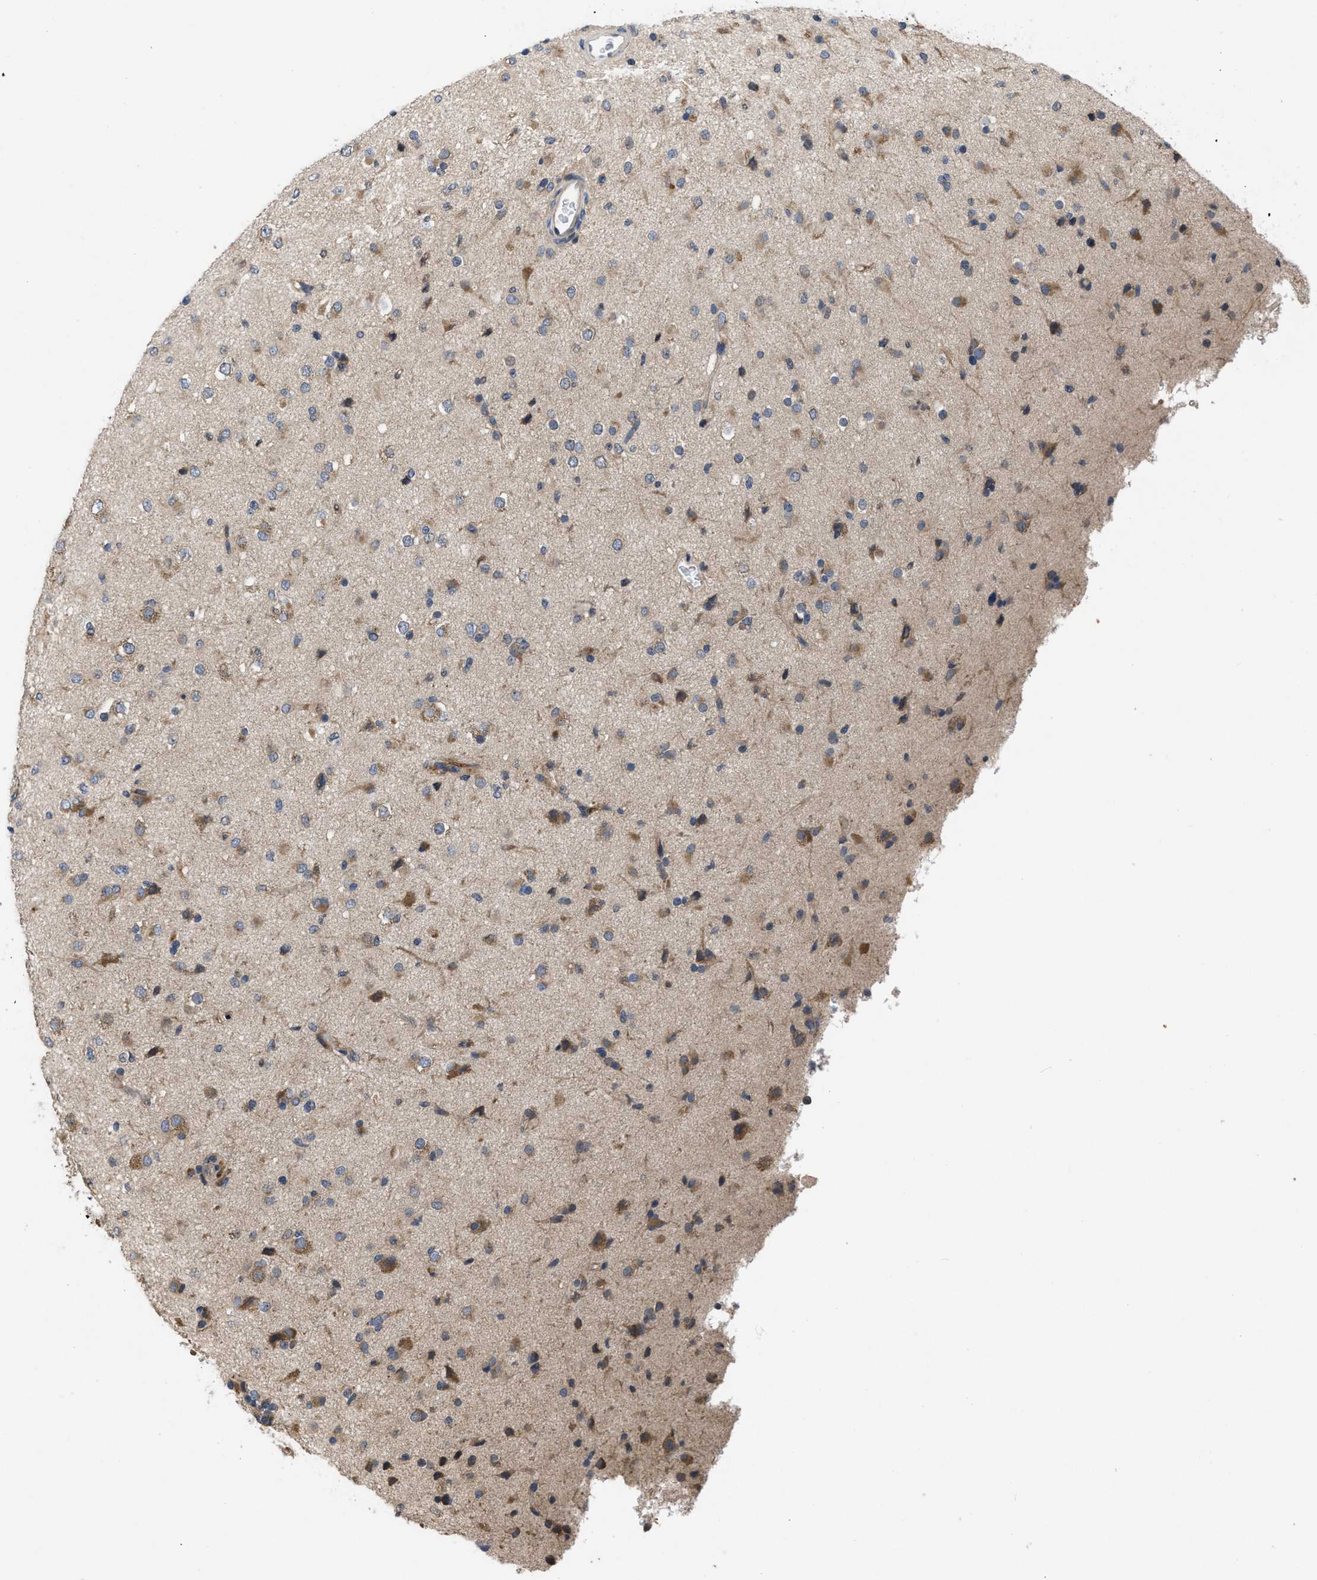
{"staining": {"intensity": "moderate", "quantity": ">75%", "location": "cytoplasmic/membranous"}, "tissue": "glioma", "cell_type": "Tumor cells", "image_type": "cancer", "snomed": [{"axis": "morphology", "description": "Glioma, malignant, Low grade"}, {"axis": "topography", "description": "Brain"}], "caption": "Glioma tissue demonstrates moderate cytoplasmic/membranous expression in about >75% of tumor cells, visualized by immunohistochemistry. Ihc stains the protein in brown and the nuclei are stained blue.", "gene": "VPS4A", "patient": {"sex": "male", "age": 65}}